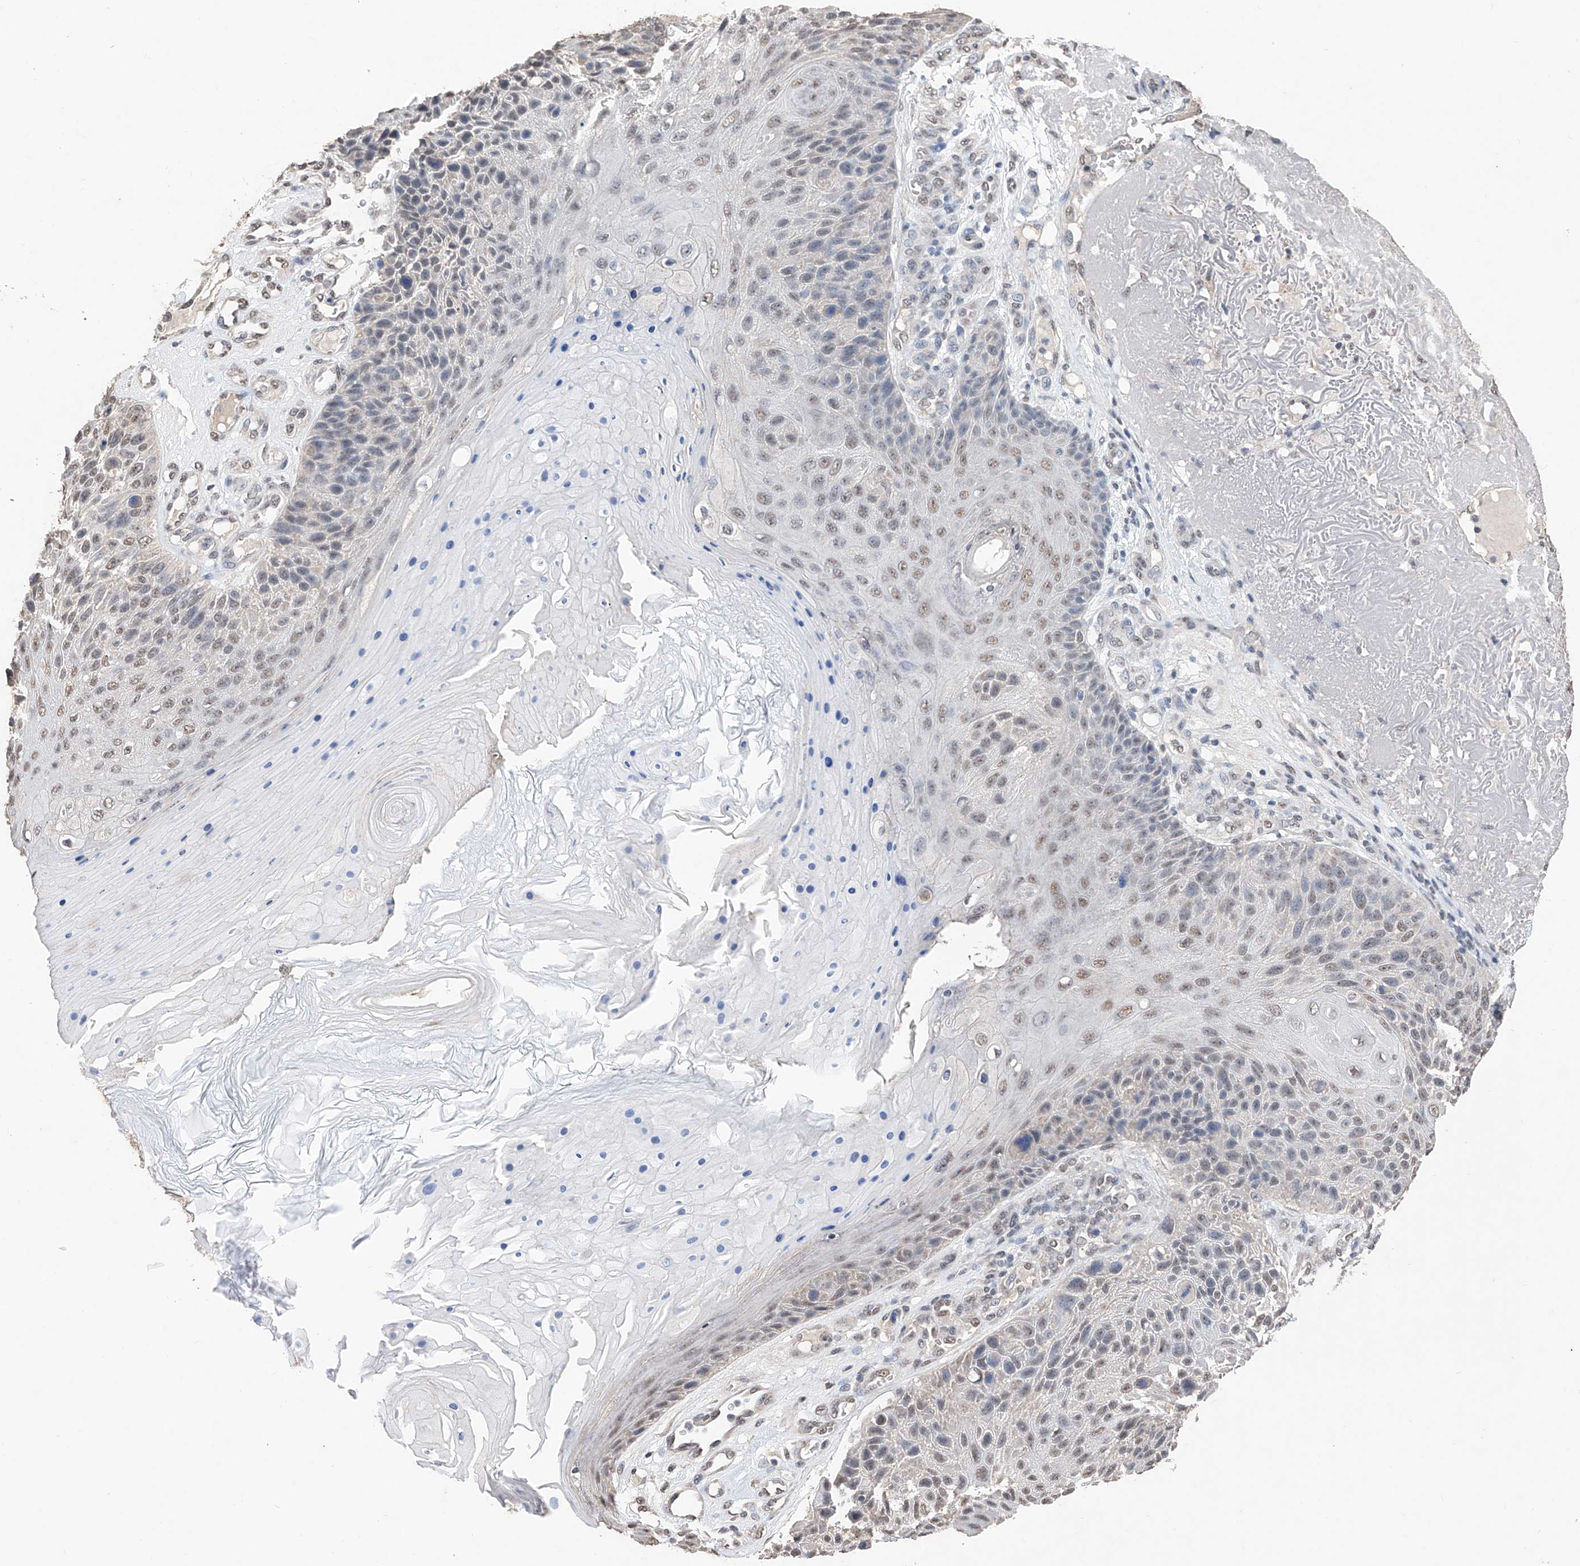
{"staining": {"intensity": "weak", "quantity": "25%-75%", "location": "nuclear"}, "tissue": "skin cancer", "cell_type": "Tumor cells", "image_type": "cancer", "snomed": [{"axis": "morphology", "description": "Squamous cell carcinoma, NOS"}, {"axis": "topography", "description": "Skin"}], "caption": "A histopathology image of human skin squamous cell carcinoma stained for a protein shows weak nuclear brown staining in tumor cells.", "gene": "DMAP1", "patient": {"sex": "female", "age": 88}}